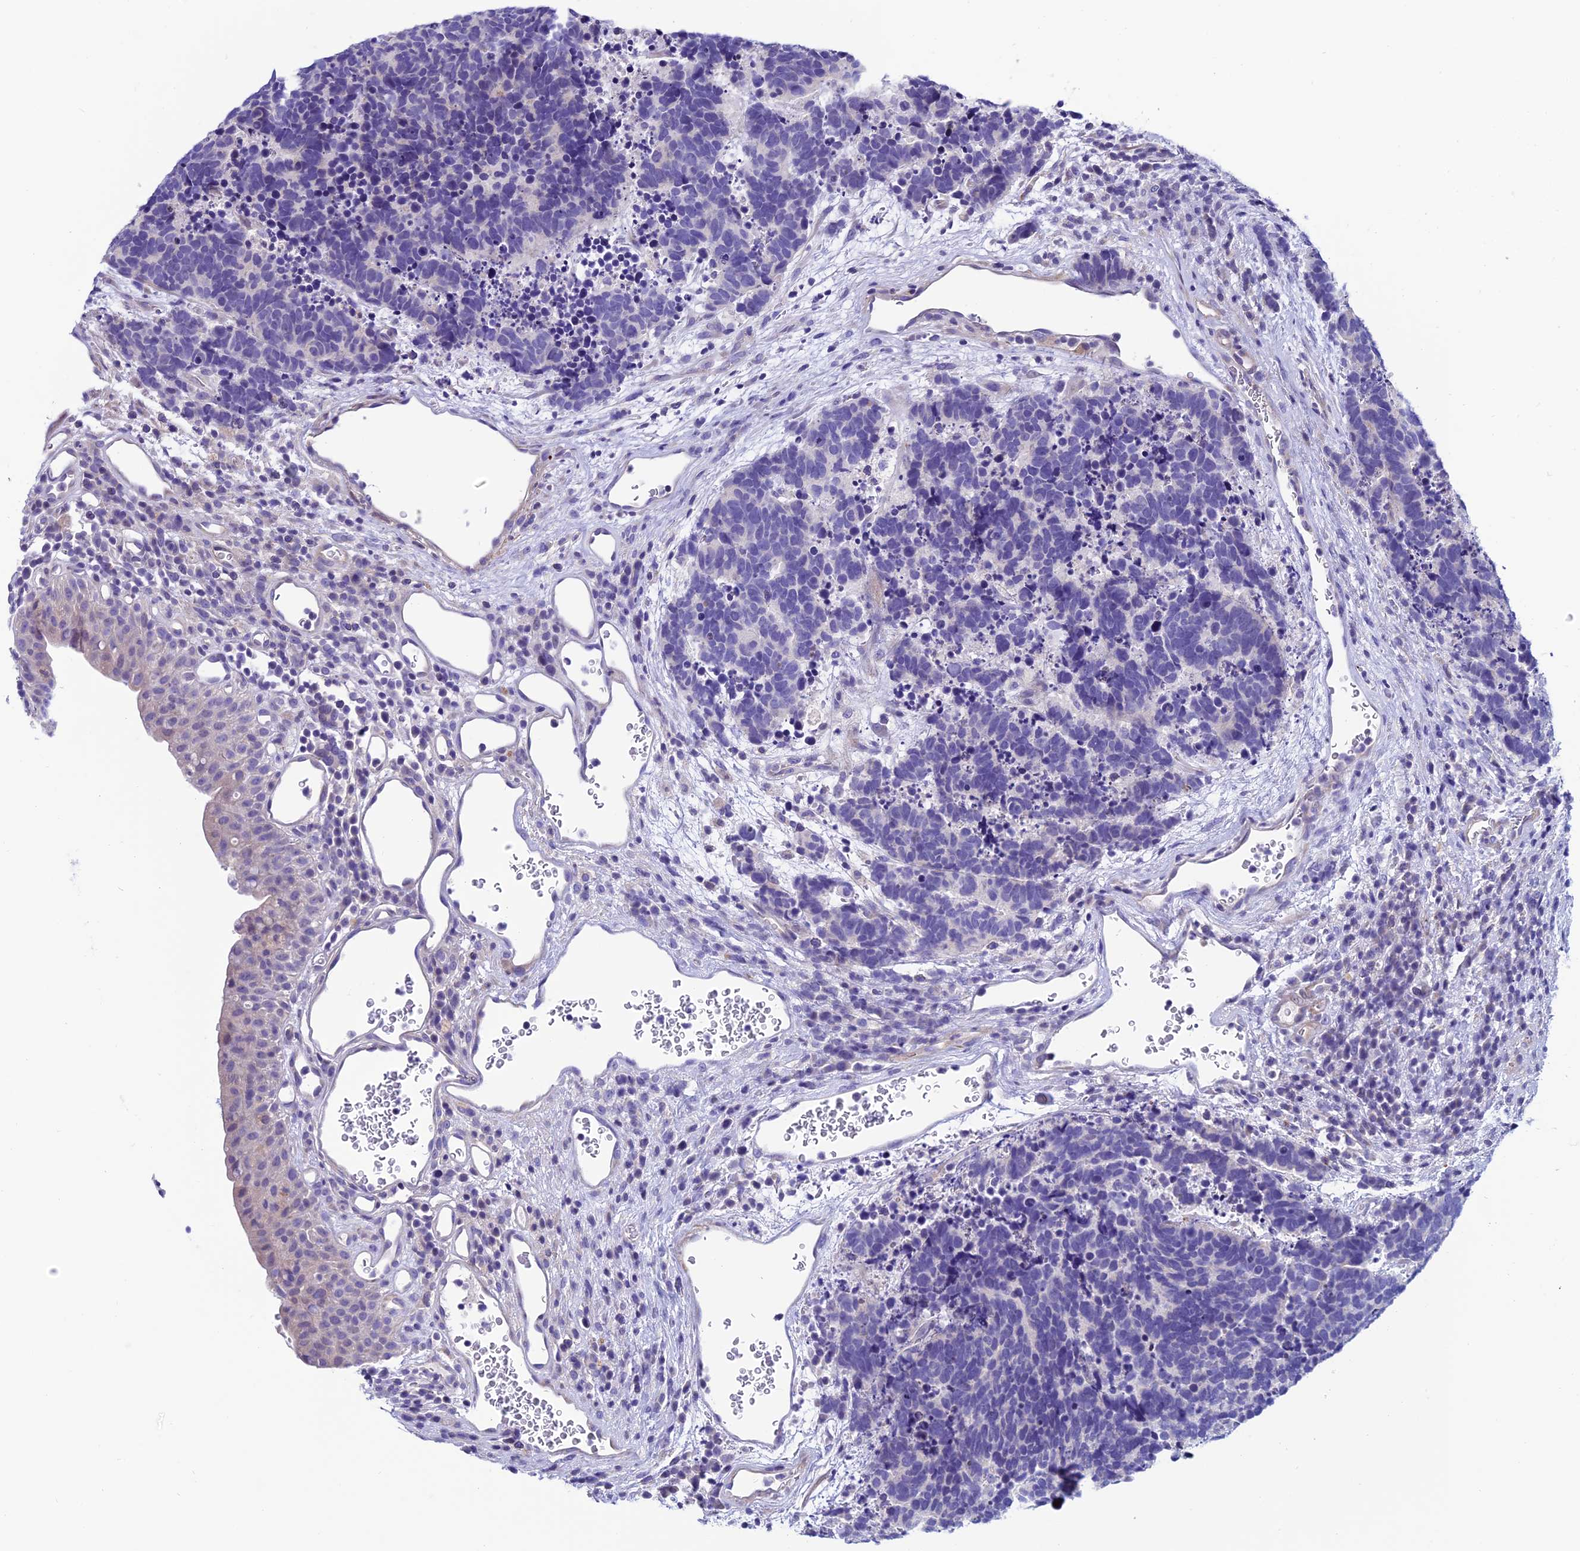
{"staining": {"intensity": "negative", "quantity": "none", "location": "none"}, "tissue": "carcinoid", "cell_type": "Tumor cells", "image_type": "cancer", "snomed": [{"axis": "morphology", "description": "Carcinoma, NOS"}, {"axis": "morphology", "description": "Carcinoid, malignant, NOS"}, {"axis": "topography", "description": "Urinary bladder"}], "caption": "This is an immunohistochemistry micrograph of malignant carcinoid. There is no positivity in tumor cells.", "gene": "FAM178B", "patient": {"sex": "male", "age": 57}}